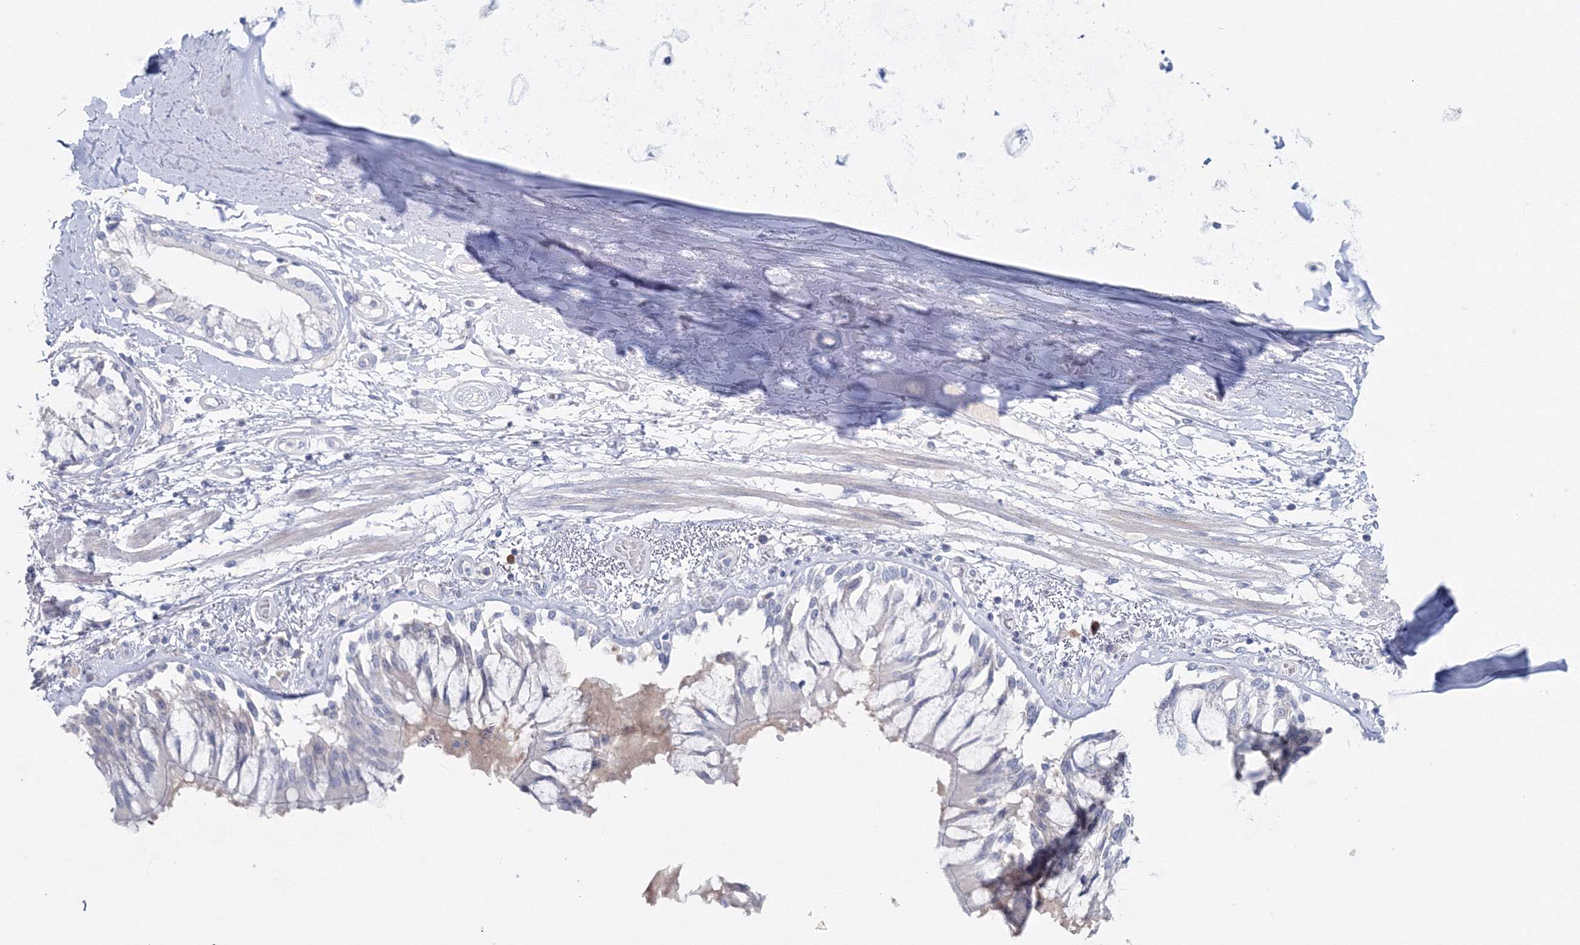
{"staining": {"intensity": "negative", "quantity": "none", "location": "none"}, "tissue": "adipose tissue", "cell_type": "Adipocytes", "image_type": "normal", "snomed": [{"axis": "morphology", "description": "Normal tissue, NOS"}, {"axis": "topography", "description": "Cartilage tissue"}, {"axis": "topography", "description": "Bronchus"}, {"axis": "topography", "description": "Lung"}, {"axis": "topography", "description": "Peripheral nerve tissue"}], "caption": "Immunohistochemistry (IHC) image of unremarkable human adipose tissue stained for a protein (brown), which exhibits no positivity in adipocytes. (IHC, brightfield microscopy, high magnification).", "gene": "GCKR", "patient": {"sex": "female", "age": 49}}